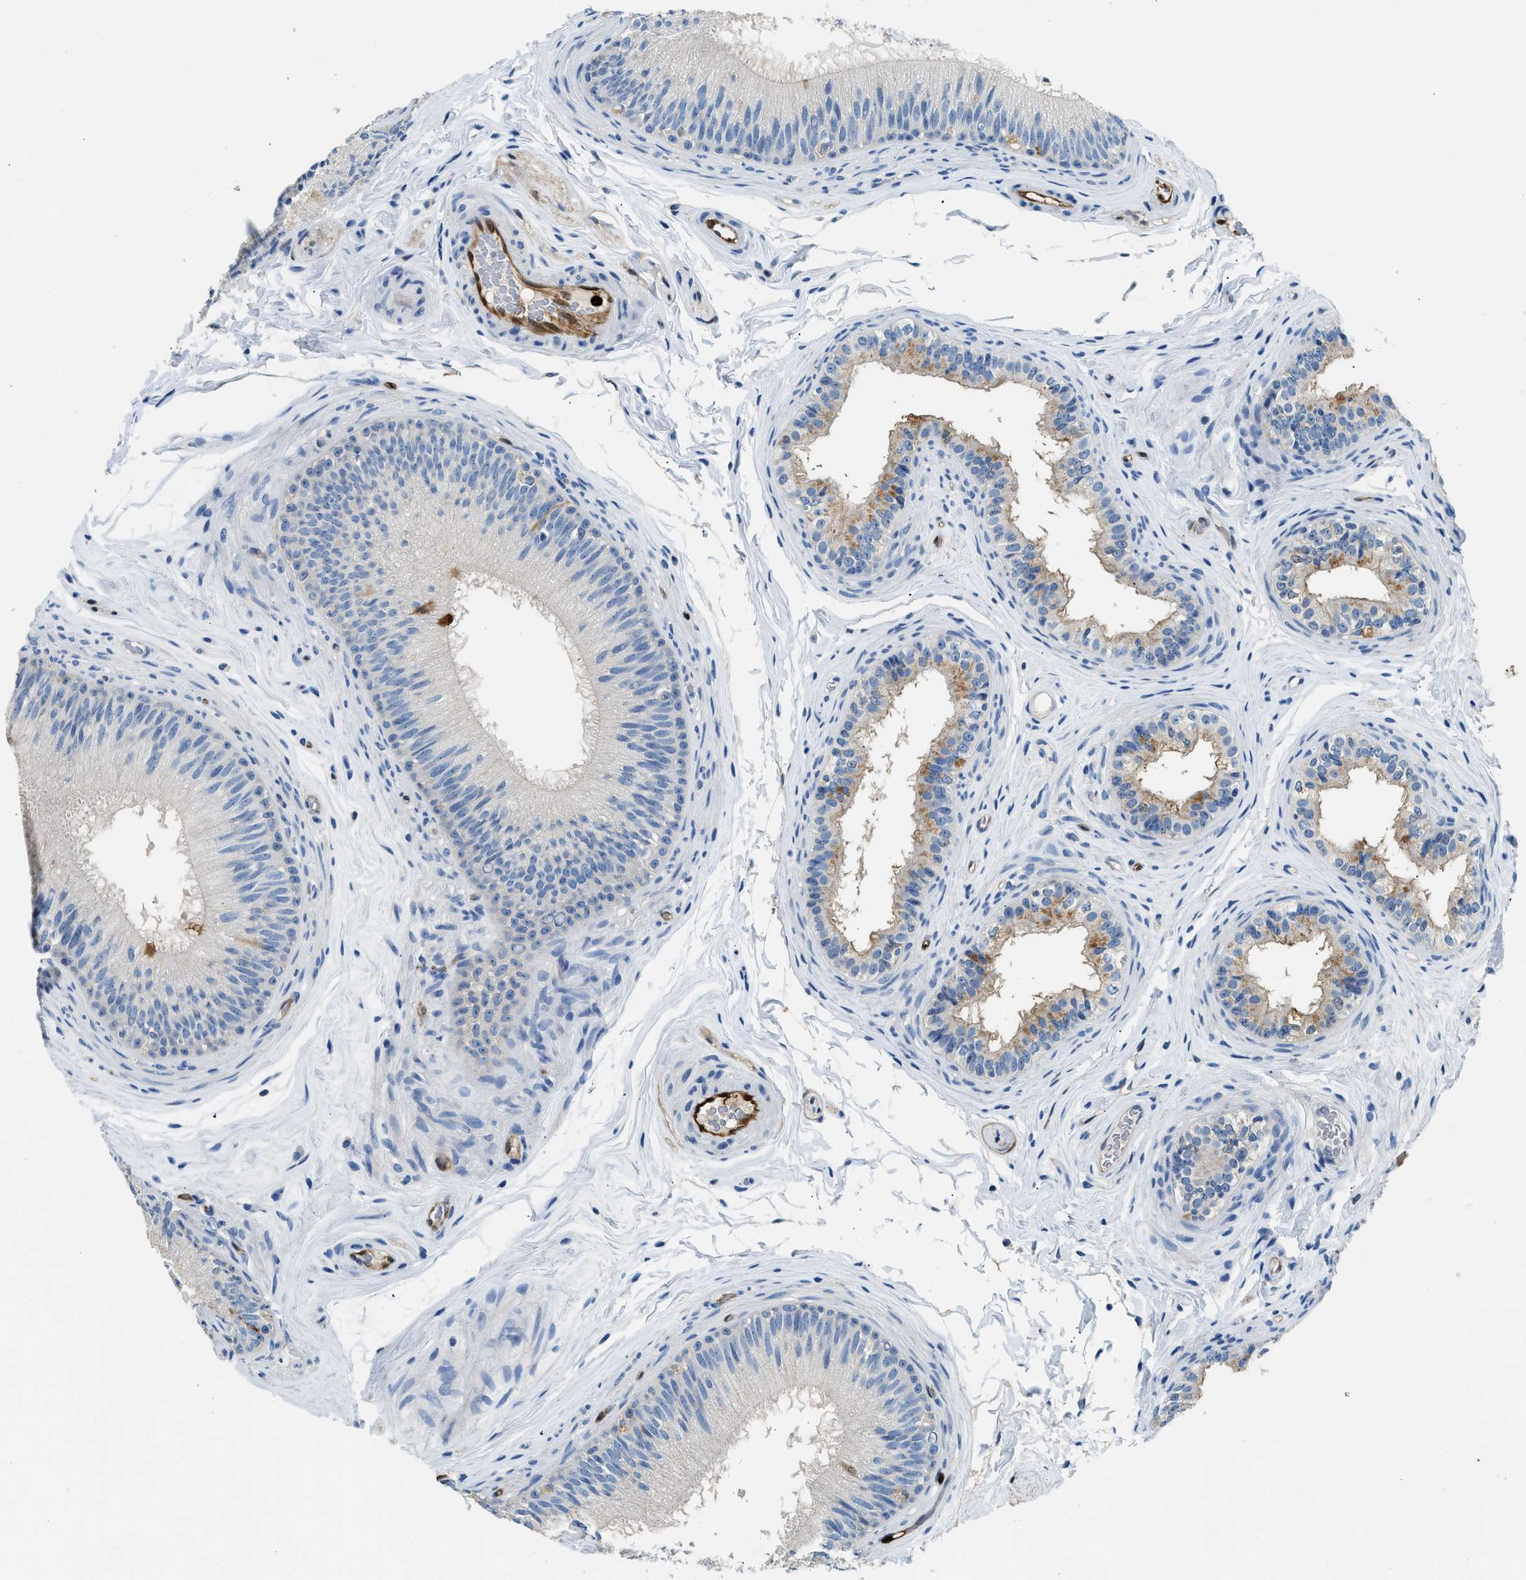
{"staining": {"intensity": "moderate", "quantity": "<25%", "location": "cytoplasmic/membranous"}, "tissue": "epididymis", "cell_type": "Glandular cells", "image_type": "normal", "snomed": [{"axis": "morphology", "description": "Normal tissue, NOS"}, {"axis": "topography", "description": "Testis"}, {"axis": "topography", "description": "Epididymis"}], "caption": "The histopathology image displays immunohistochemical staining of normal epididymis. There is moderate cytoplasmic/membranous expression is present in about <25% of glandular cells.", "gene": "ANXA3", "patient": {"sex": "male", "age": 36}}